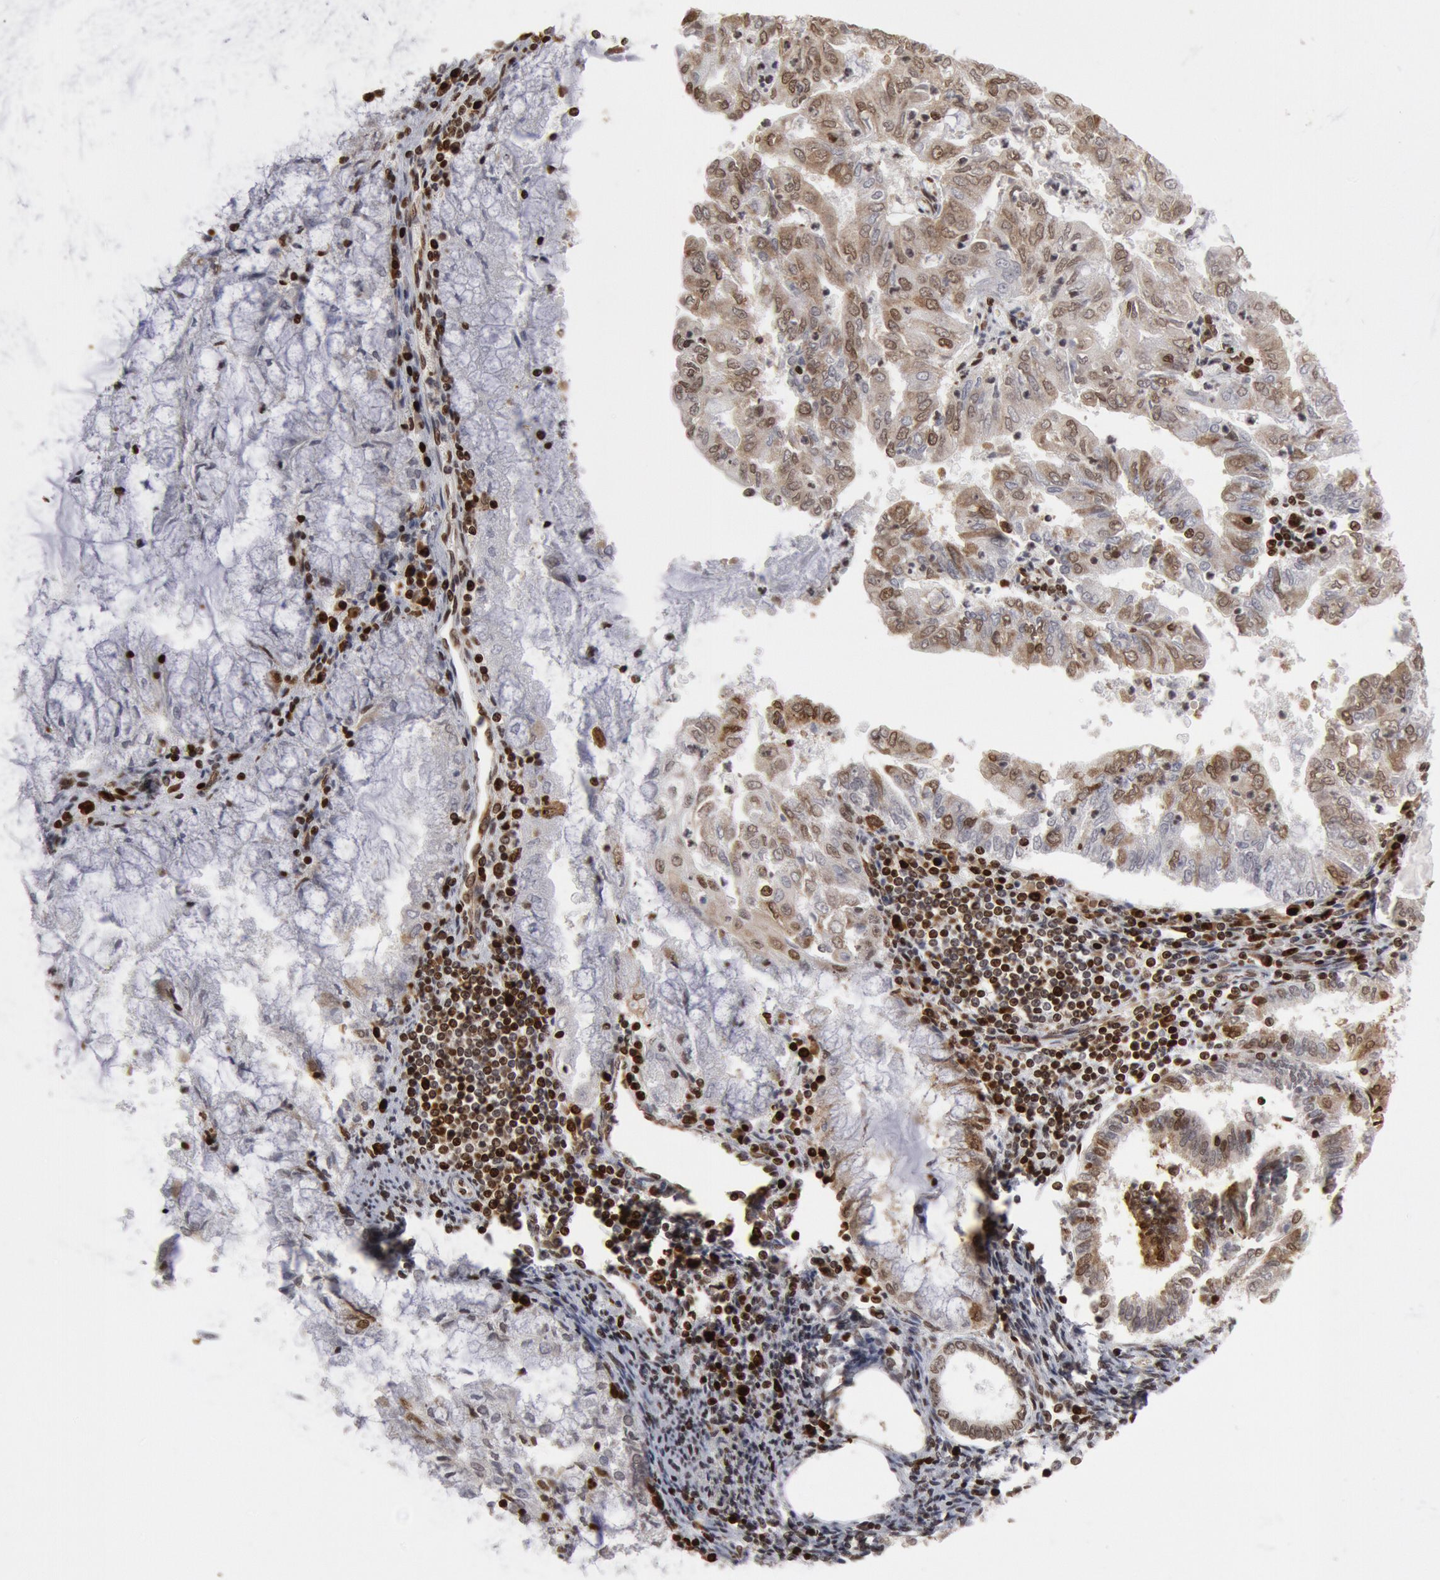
{"staining": {"intensity": "moderate", "quantity": "25%-75%", "location": "nuclear"}, "tissue": "endometrial cancer", "cell_type": "Tumor cells", "image_type": "cancer", "snomed": [{"axis": "morphology", "description": "Adenocarcinoma, NOS"}, {"axis": "topography", "description": "Endometrium"}], "caption": "The photomicrograph exhibits immunohistochemical staining of endometrial adenocarcinoma. There is moderate nuclear expression is present in approximately 25%-75% of tumor cells.", "gene": "SUB1", "patient": {"sex": "female", "age": 79}}